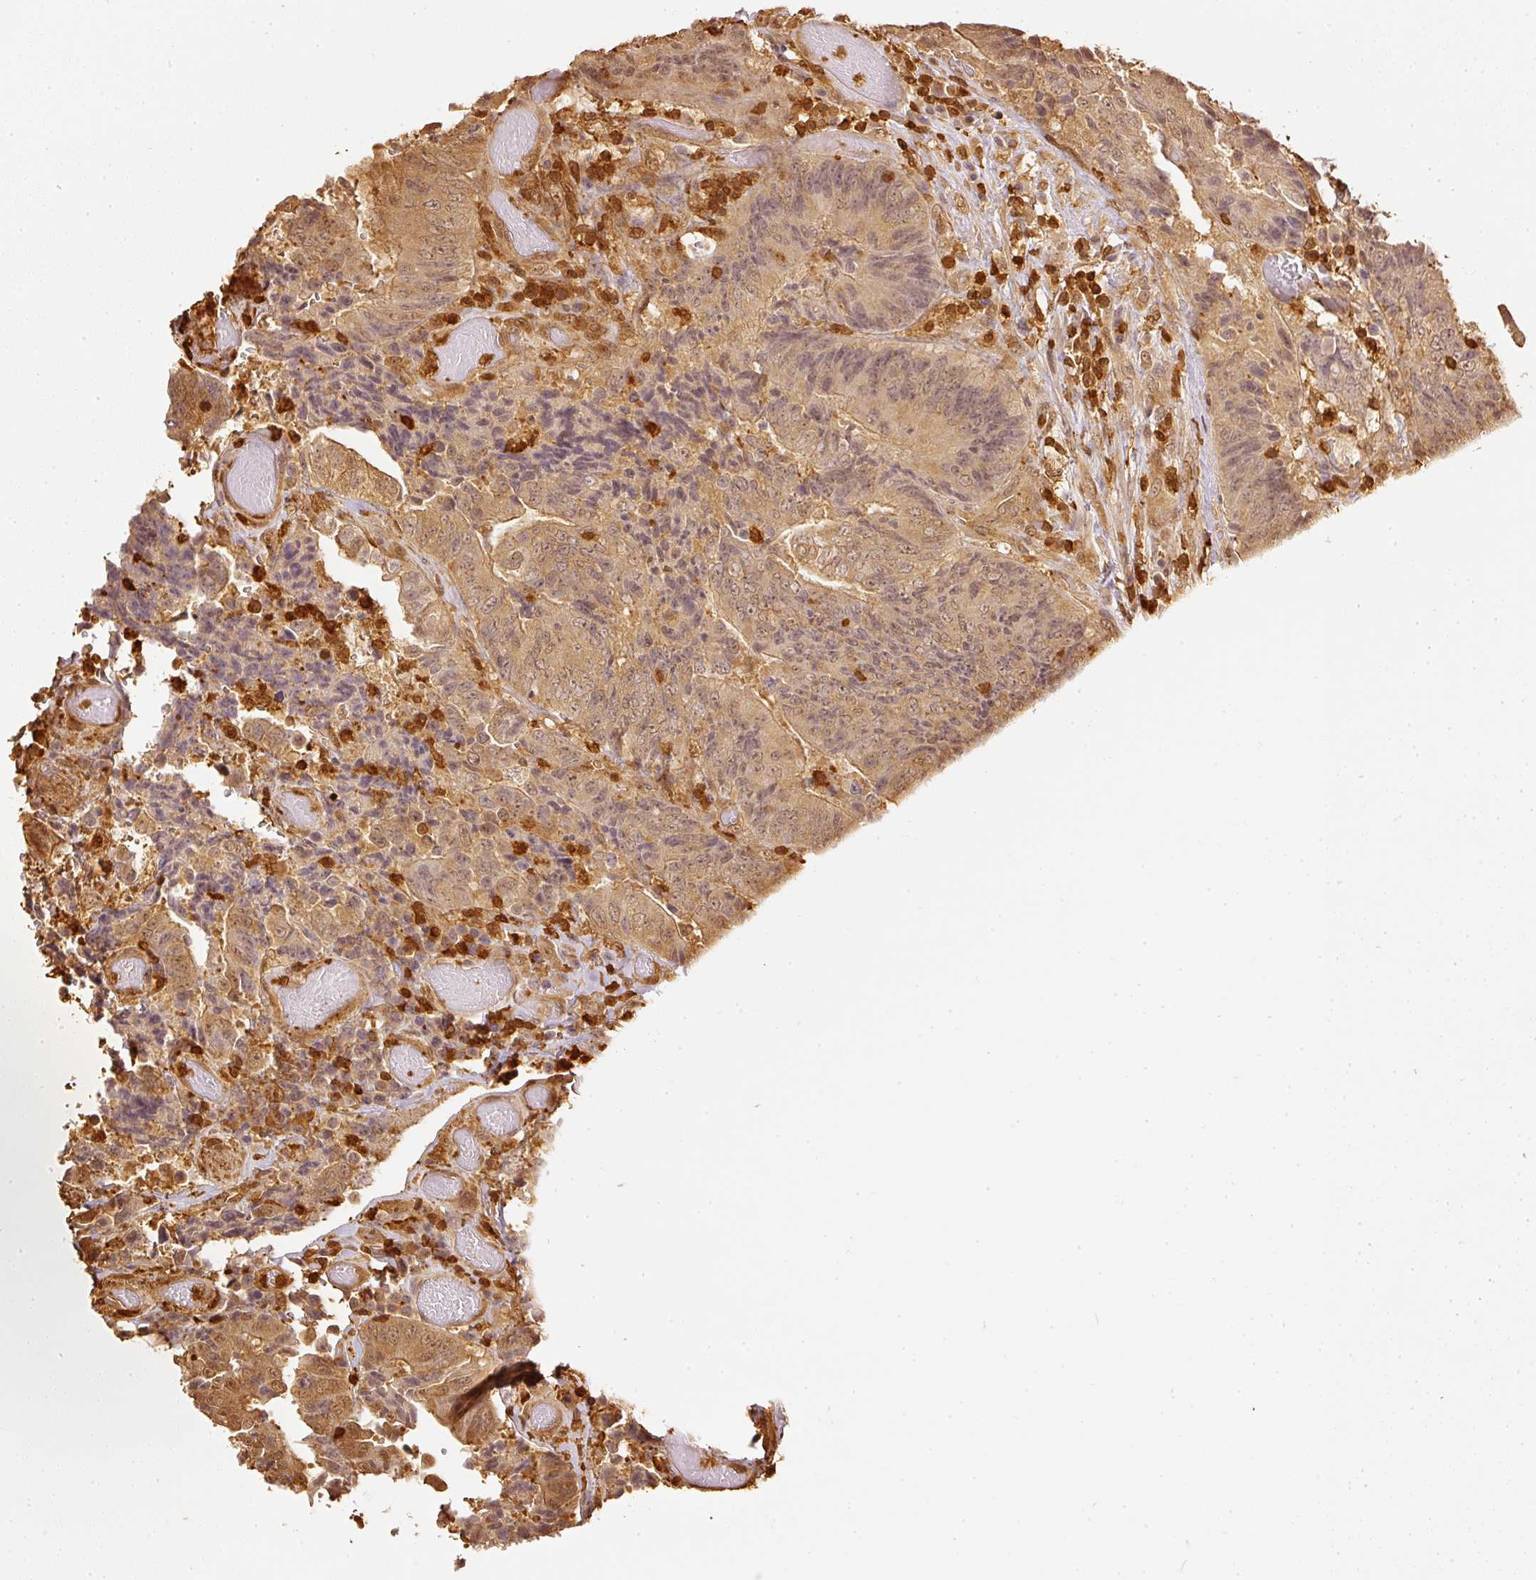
{"staining": {"intensity": "moderate", "quantity": ">75%", "location": "cytoplasmic/membranous,nuclear"}, "tissue": "colorectal cancer", "cell_type": "Tumor cells", "image_type": "cancer", "snomed": [{"axis": "morphology", "description": "Adenocarcinoma, NOS"}, {"axis": "topography", "description": "Rectum"}], "caption": "High-power microscopy captured an immunohistochemistry (IHC) photomicrograph of adenocarcinoma (colorectal), revealing moderate cytoplasmic/membranous and nuclear staining in about >75% of tumor cells.", "gene": "PFN1", "patient": {"sex": "male", "age": 72}}